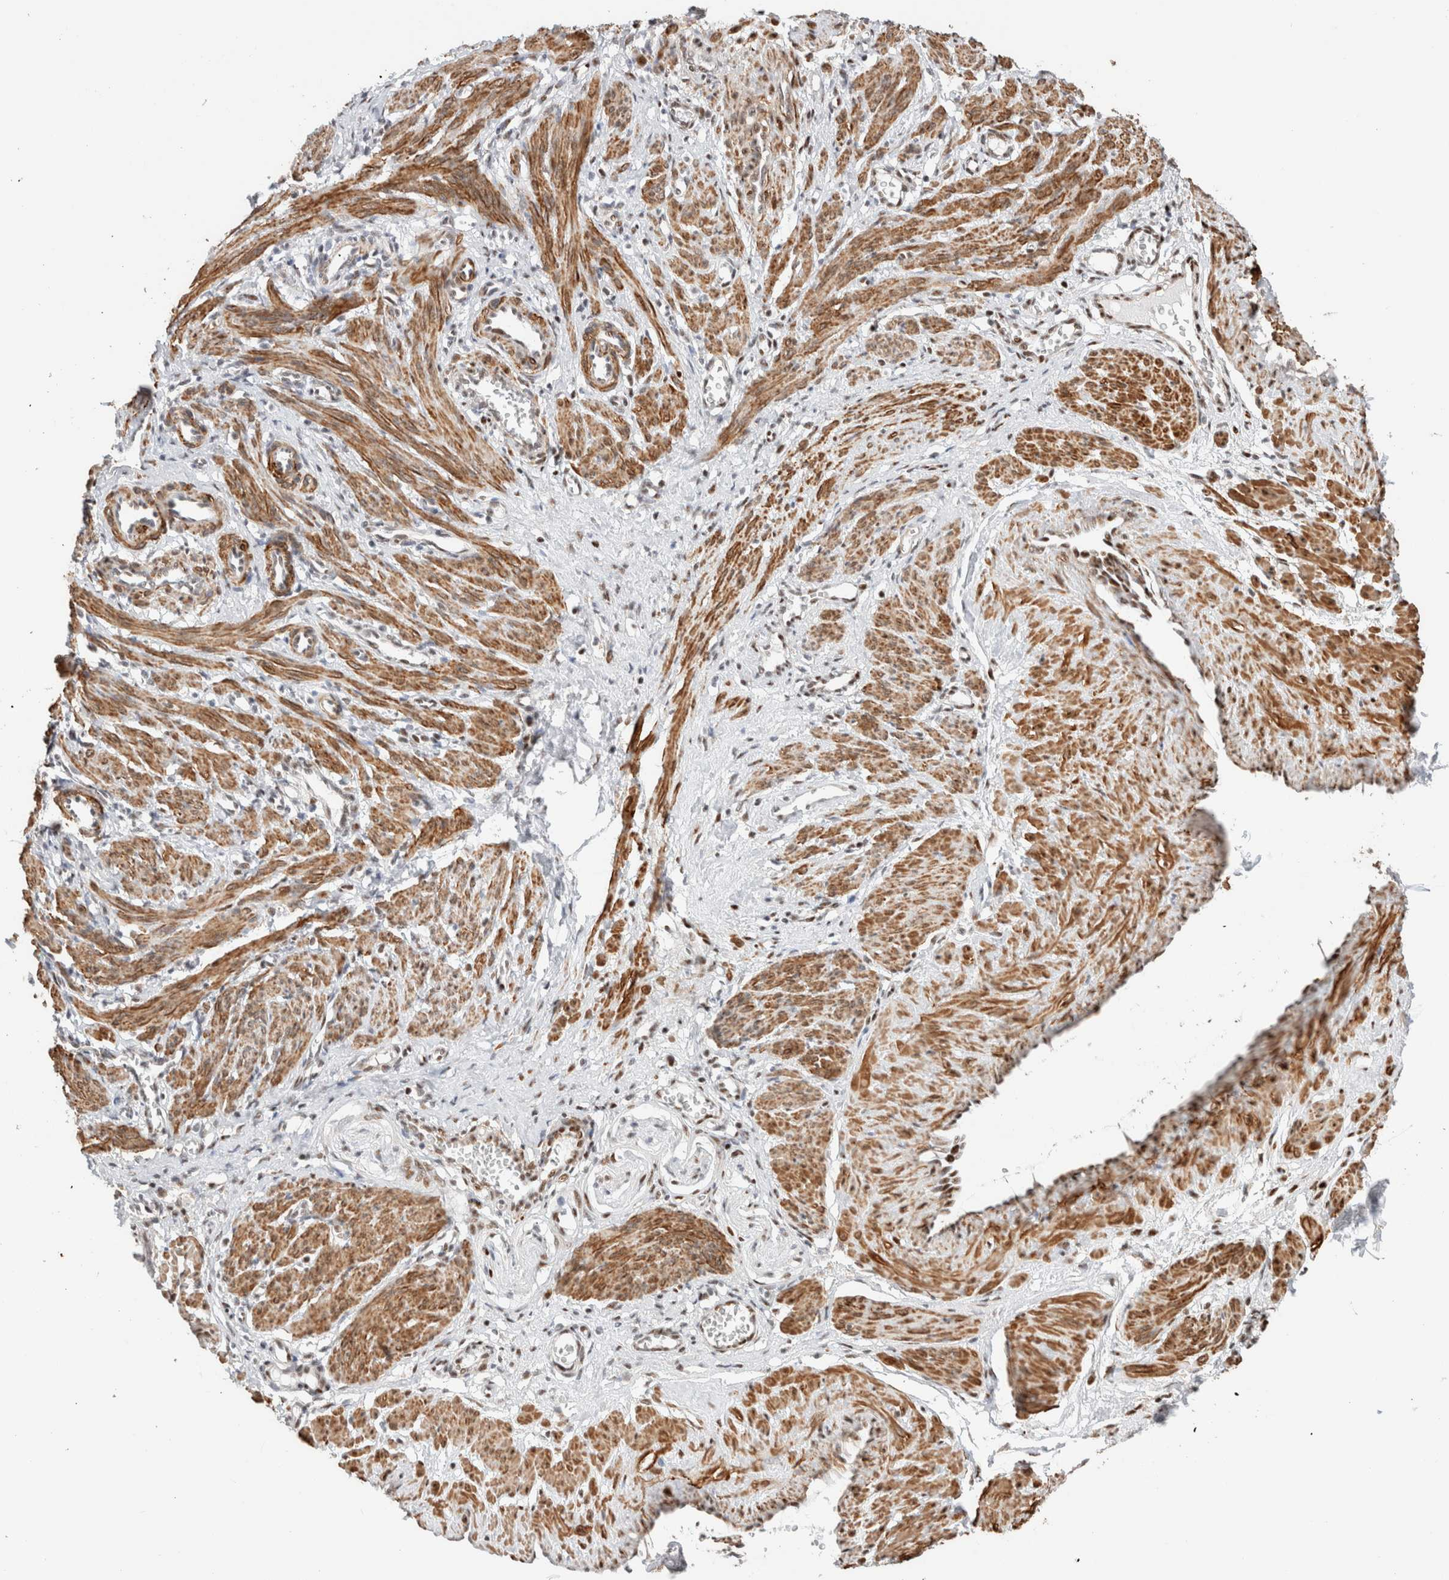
{"staining": {"intensity": "strong", "quantity": ">75%", "location": "cytoplasmic/membranous"}, "tissue": "smooth muscle", "cell_type": "Smooth muscle cells", "image_type": "normal", "snomed": [{"axis": "morphology", "description": "Normal tissue, NOS"}, {"axis": "topography", "description": "Endometrium"}], "caption": "Immunohistochemistry (IHC) of benign smooth muscle reveals high levels of strong cytoplasmic/membranous expression in approximately >75% of smooth muscle cells. The protein is shown in brown color, while the nuclei are stained blue.", "gene": "ID3", "patient": {"sex": "female", "age": 33}}